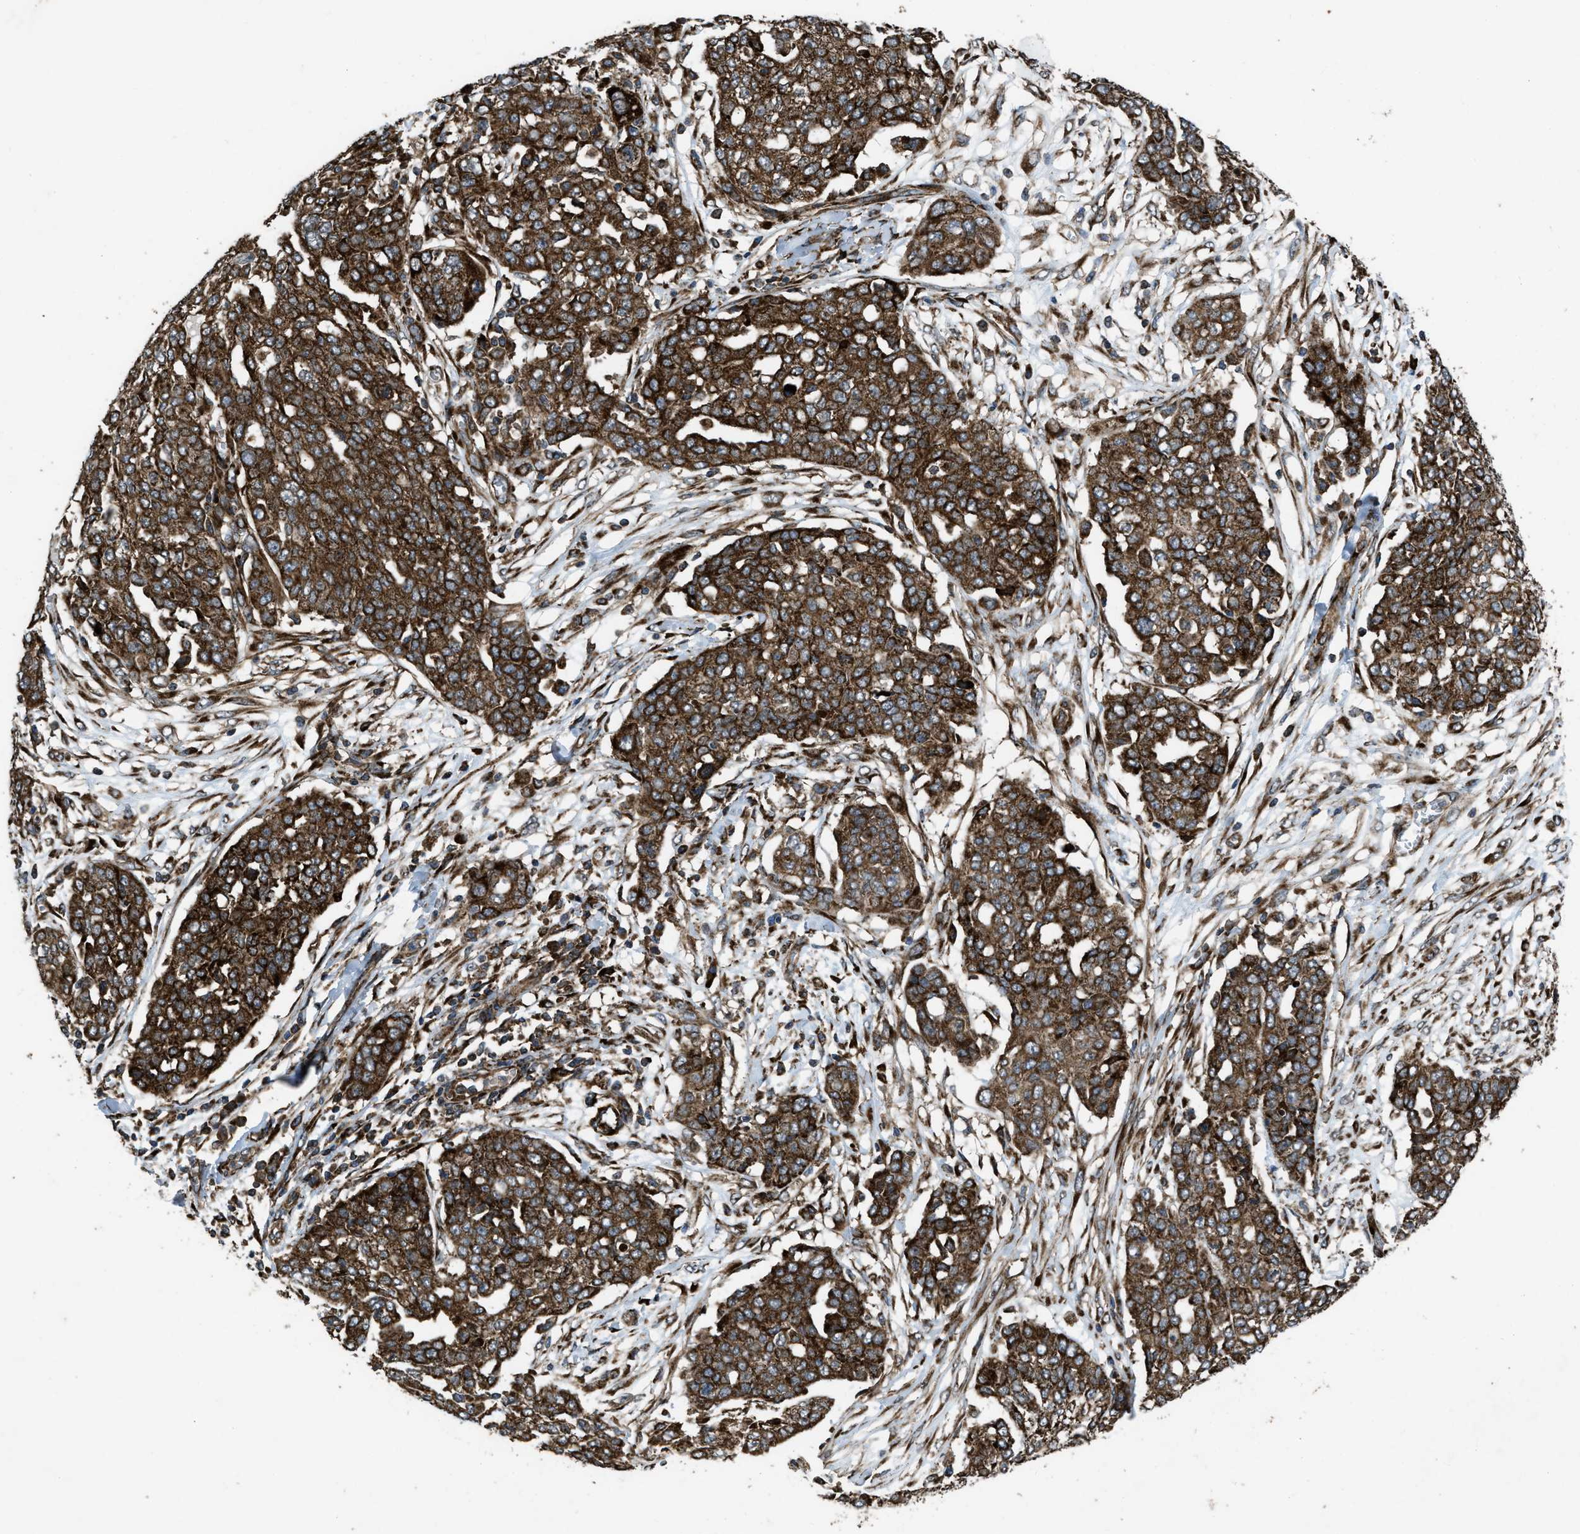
{"staining": {"intensity": "strong", "quantity": ">75%", "location": "cytoplasmic/membranous"}, "tissue": "ovarian cancer", "cell_type": "Tumor cells", "image_type": "cancer", "snomed": [{"axis": "morphology", "description": "Cystadenocarcinoma, serous, NOS"}, {"axis": "topography", "description": "Soft tissue"}, {"axis": "topography", "description": "Ovary"}], "caption": "A brown stain highlights strong cytoplasmic/membranous positivity of a protein in ovarian cancer (serous cystadenocarcinoma) tumor cells. (brown staining indicates protein expression, while blue staining denotes nuclei).", "gene": "PER3", "patient": {"sex": "female", "age": 57}}